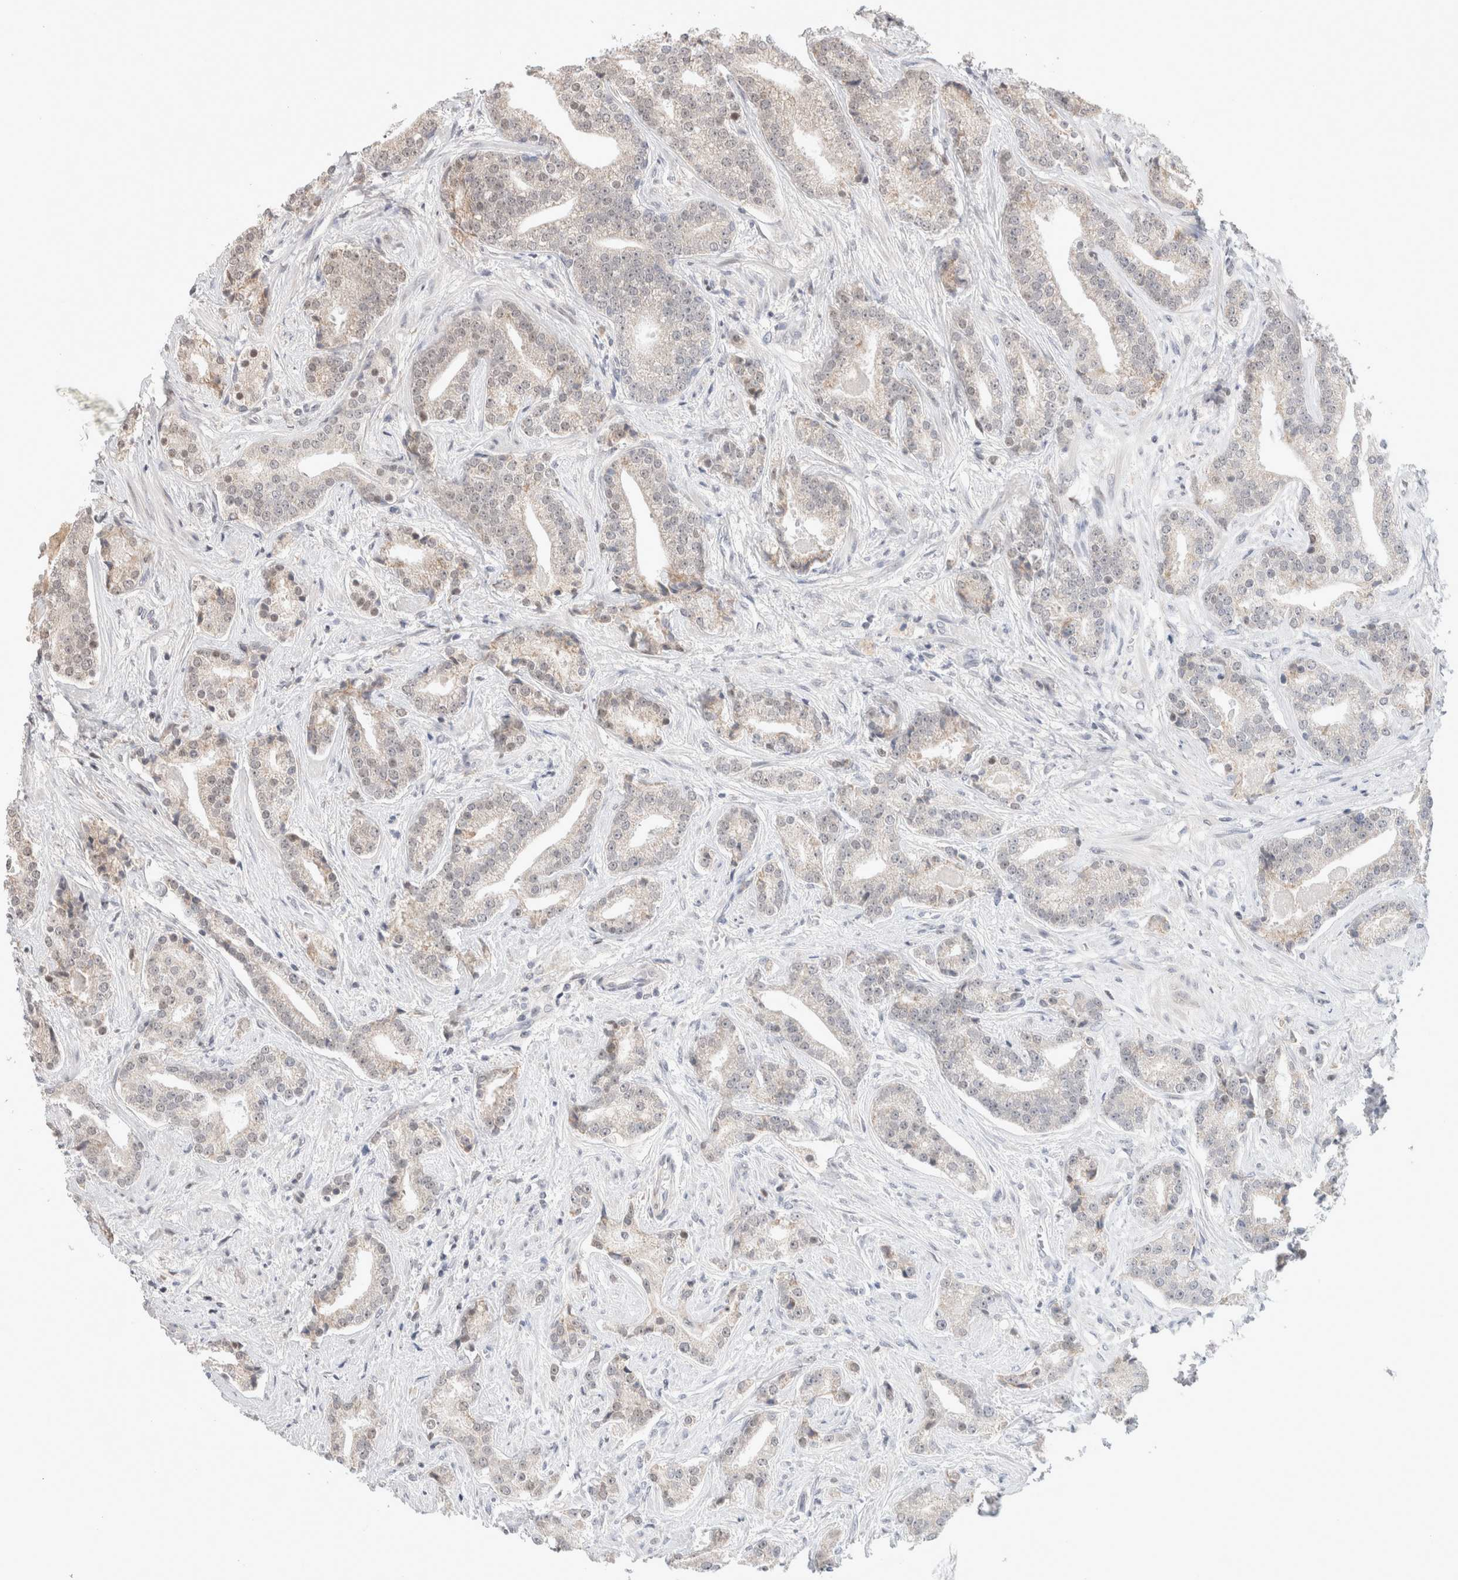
{"staining": {"intensity": "weak", "quantity": "<25%", "location": "cytoplasmic/membranous,nuclear"}, "tissue": "prostate cancer", "cell_type": "Tumor cells", "image_type": "cancer", "snomed": [{"axis": "morphology", "description": "Adenocarcinoma, Low grade"}, {"axis": "topography", "description": "Prostate"}], "caption": "Tumor cells show no significant expression in prostate low-grade adenocarcinoma.", "gene": "SYDE2", "patient": {"sex": "male", "age": 67}}